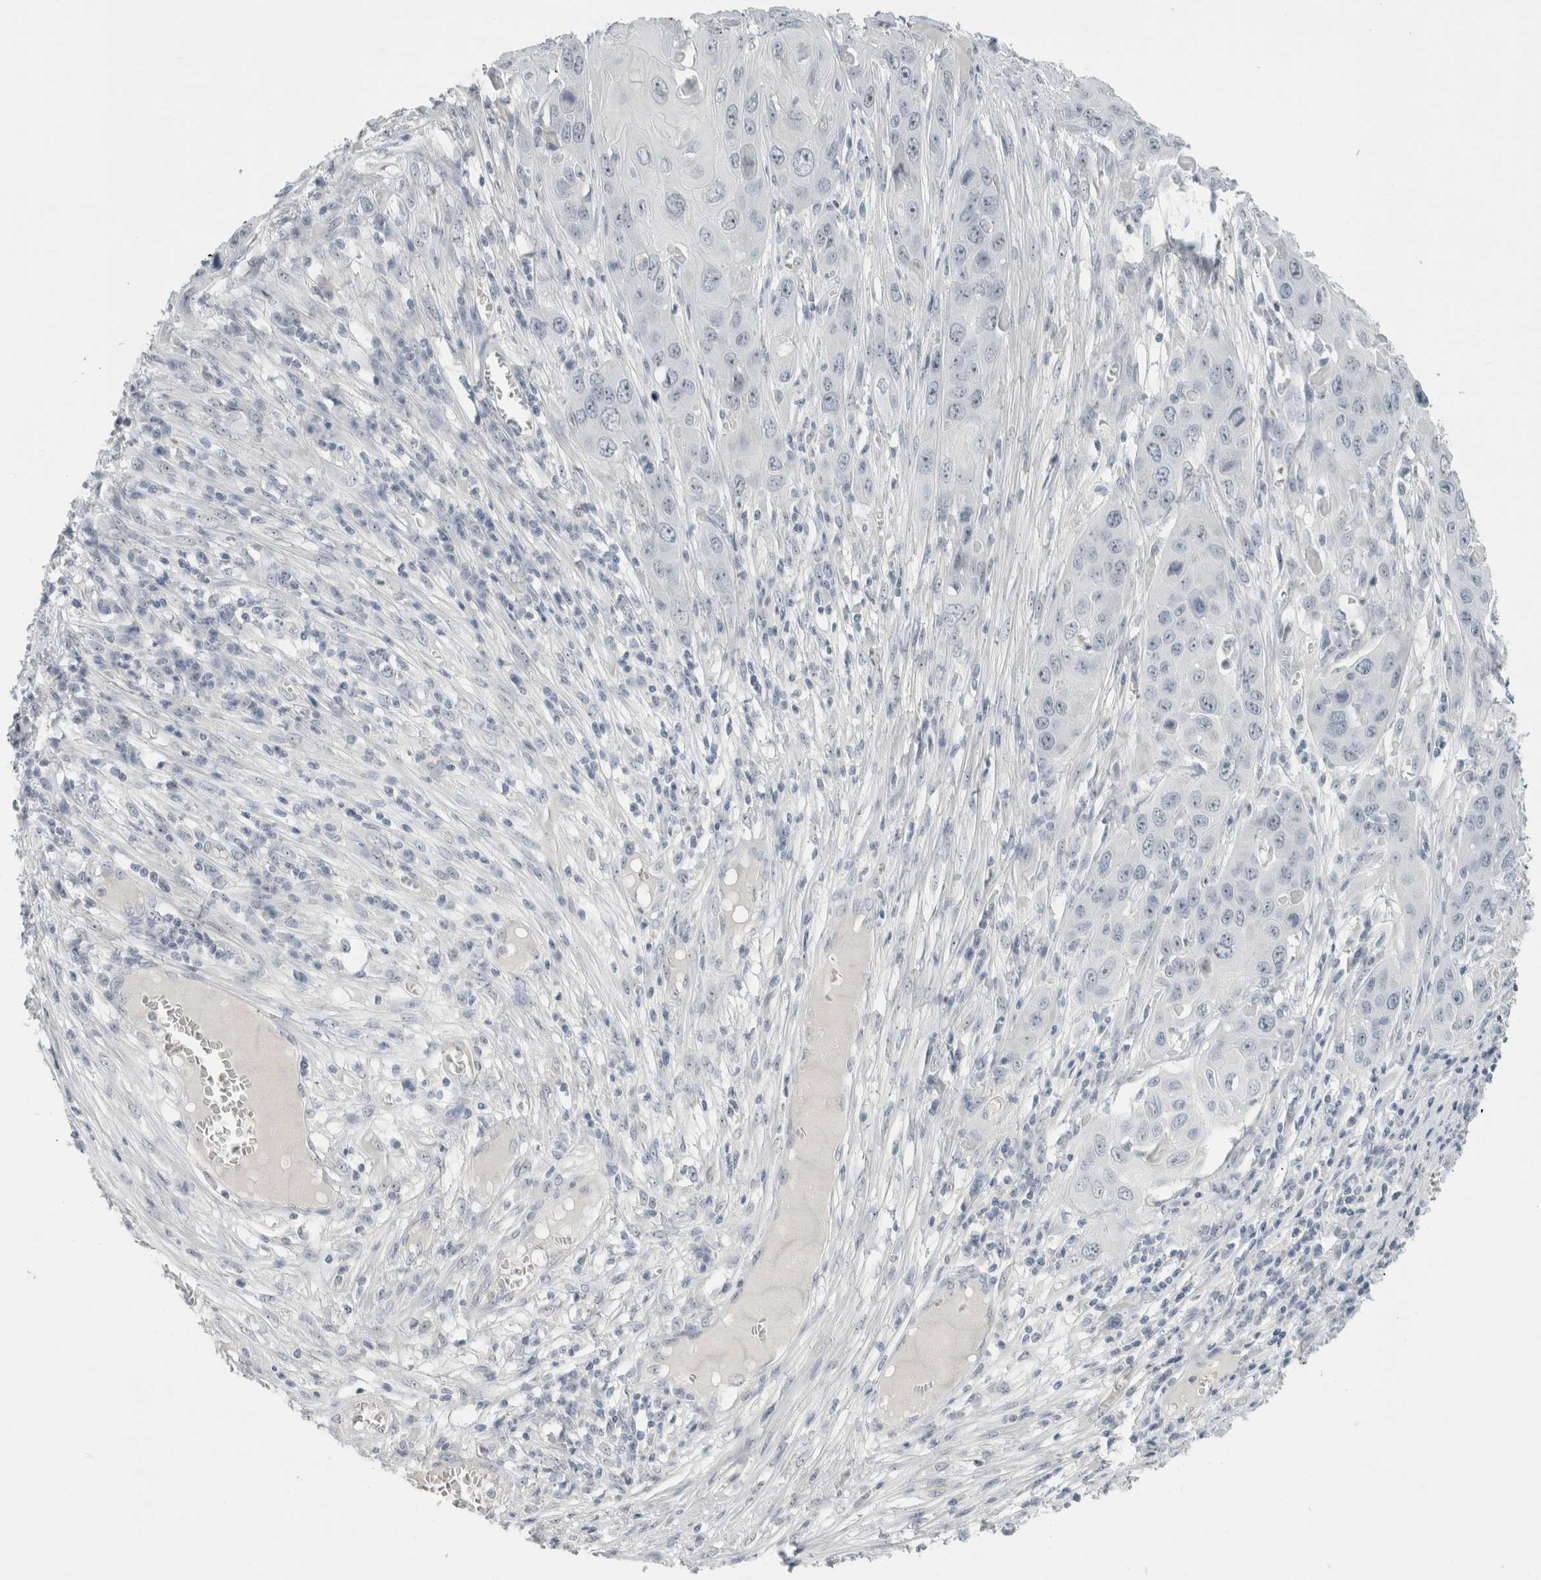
{"staining": {"intensity": "negative", "quantity": "none", "location": "none"}, "tissue": "skin cancer", "cell_type": "Tumor cells", "image_type": "cancer", "snomed": [{"axis": "morphology", "description": "Squamous cell carcinoma, NOS"}, {"axis": "topography", "description": "Skin"}], "caption": "A high-resolution micrograph shows immunohistochemistry (IHC) staining of skin squamous cell carcinoma, which displays no significant expression in tumor cells.", "gene": "FMR1NB", "patient": {"sex": "male", "age": 55}}